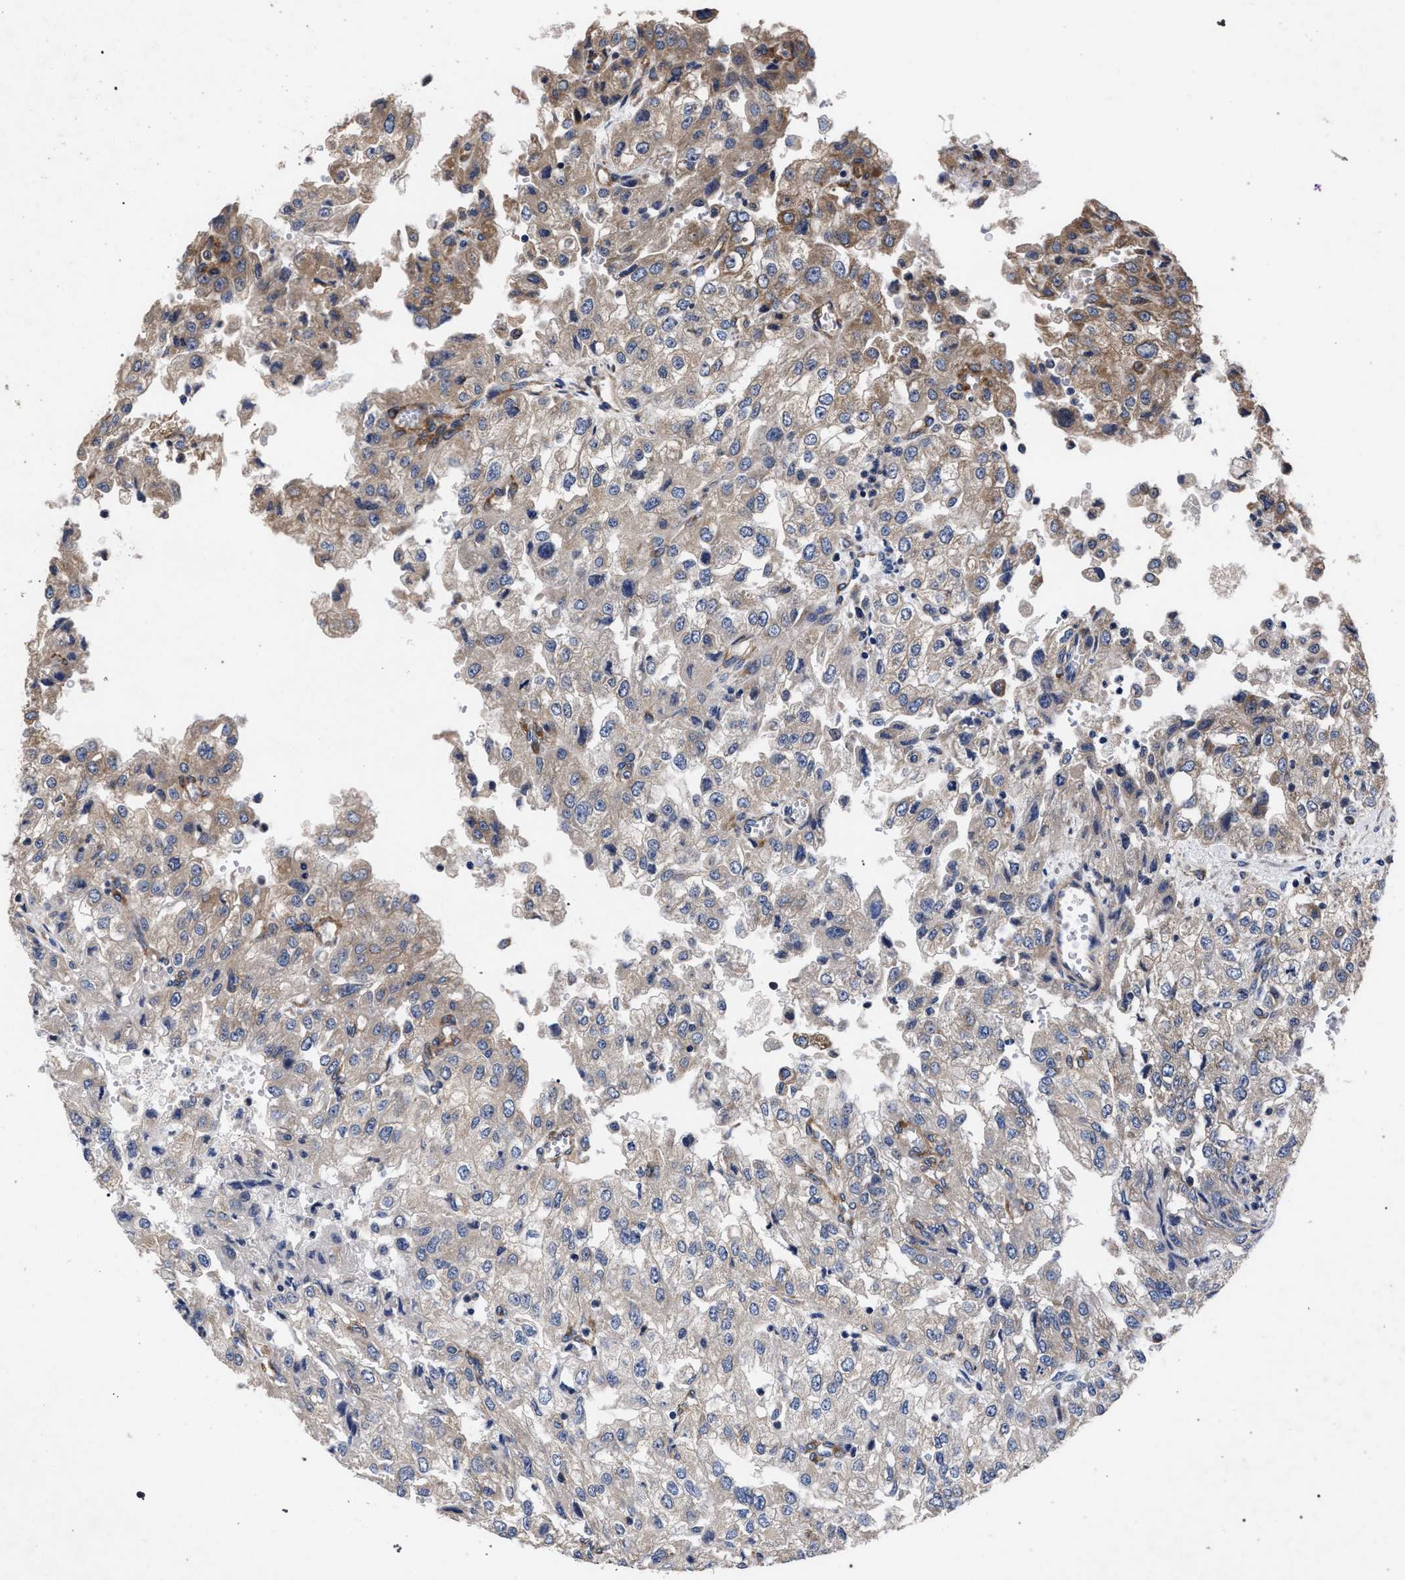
{"staining": {"intensity": "moderate", "quantity": "<25%", "location": "cytoplasmic/membranous"}, "tissue": "renal cancer", "cell_type": "Tumor cells", "image_type": "cancer", "snomed": [{"axis": "morphology", "description": "Adenocarcinoma, NOS"}, {"axis": "topography", "description": "Kidney"}], "caption": "This is an image of immunohistochemistry (IHC) staining of renal cancer (adenocarcinoma), which shows moderate expression in the cytoplasmic/membranous of tumor cells.", "gene": "CFAP95", "patient": {"sex": "female", "age": 54}}